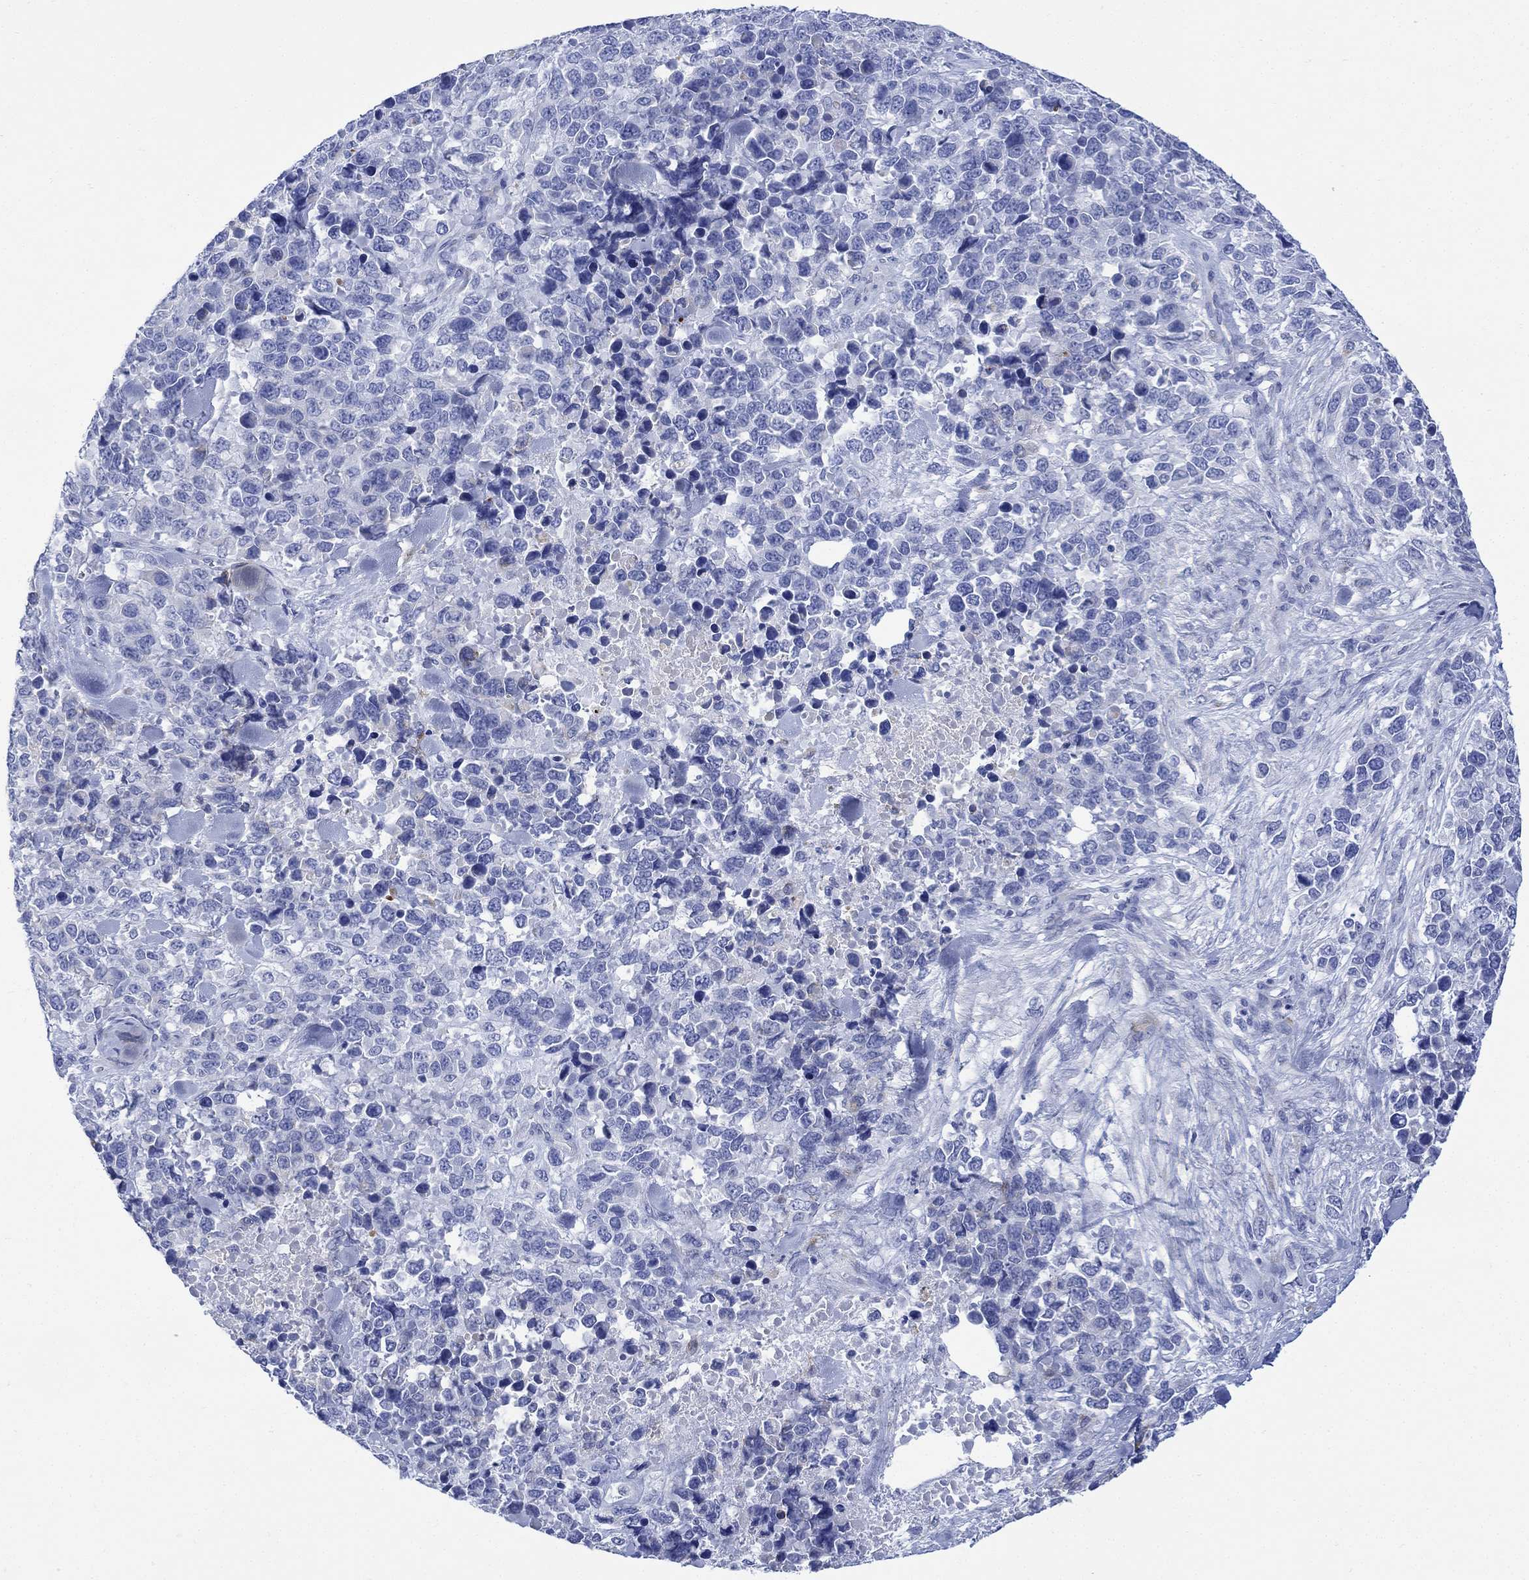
{"staining": {"intensity": "negative", "quantity": "none", "location": "none"}, "tissue": "melanoma", "cell_type": "Tumor cells", "image_type": "cancer", "snomed": [{"axis": "morphology", "description": "Malignant melanoma, Metastatic site"}, {"axis": "topography", "description": "Skin"}], "caption": "This is an immunohistochemistry (IHC) image of human malignant melanoma (metastatic site). There is no staining in tumor cells.", "gene": "MYL1", "patient": {"sex": "male", "age": 84}}